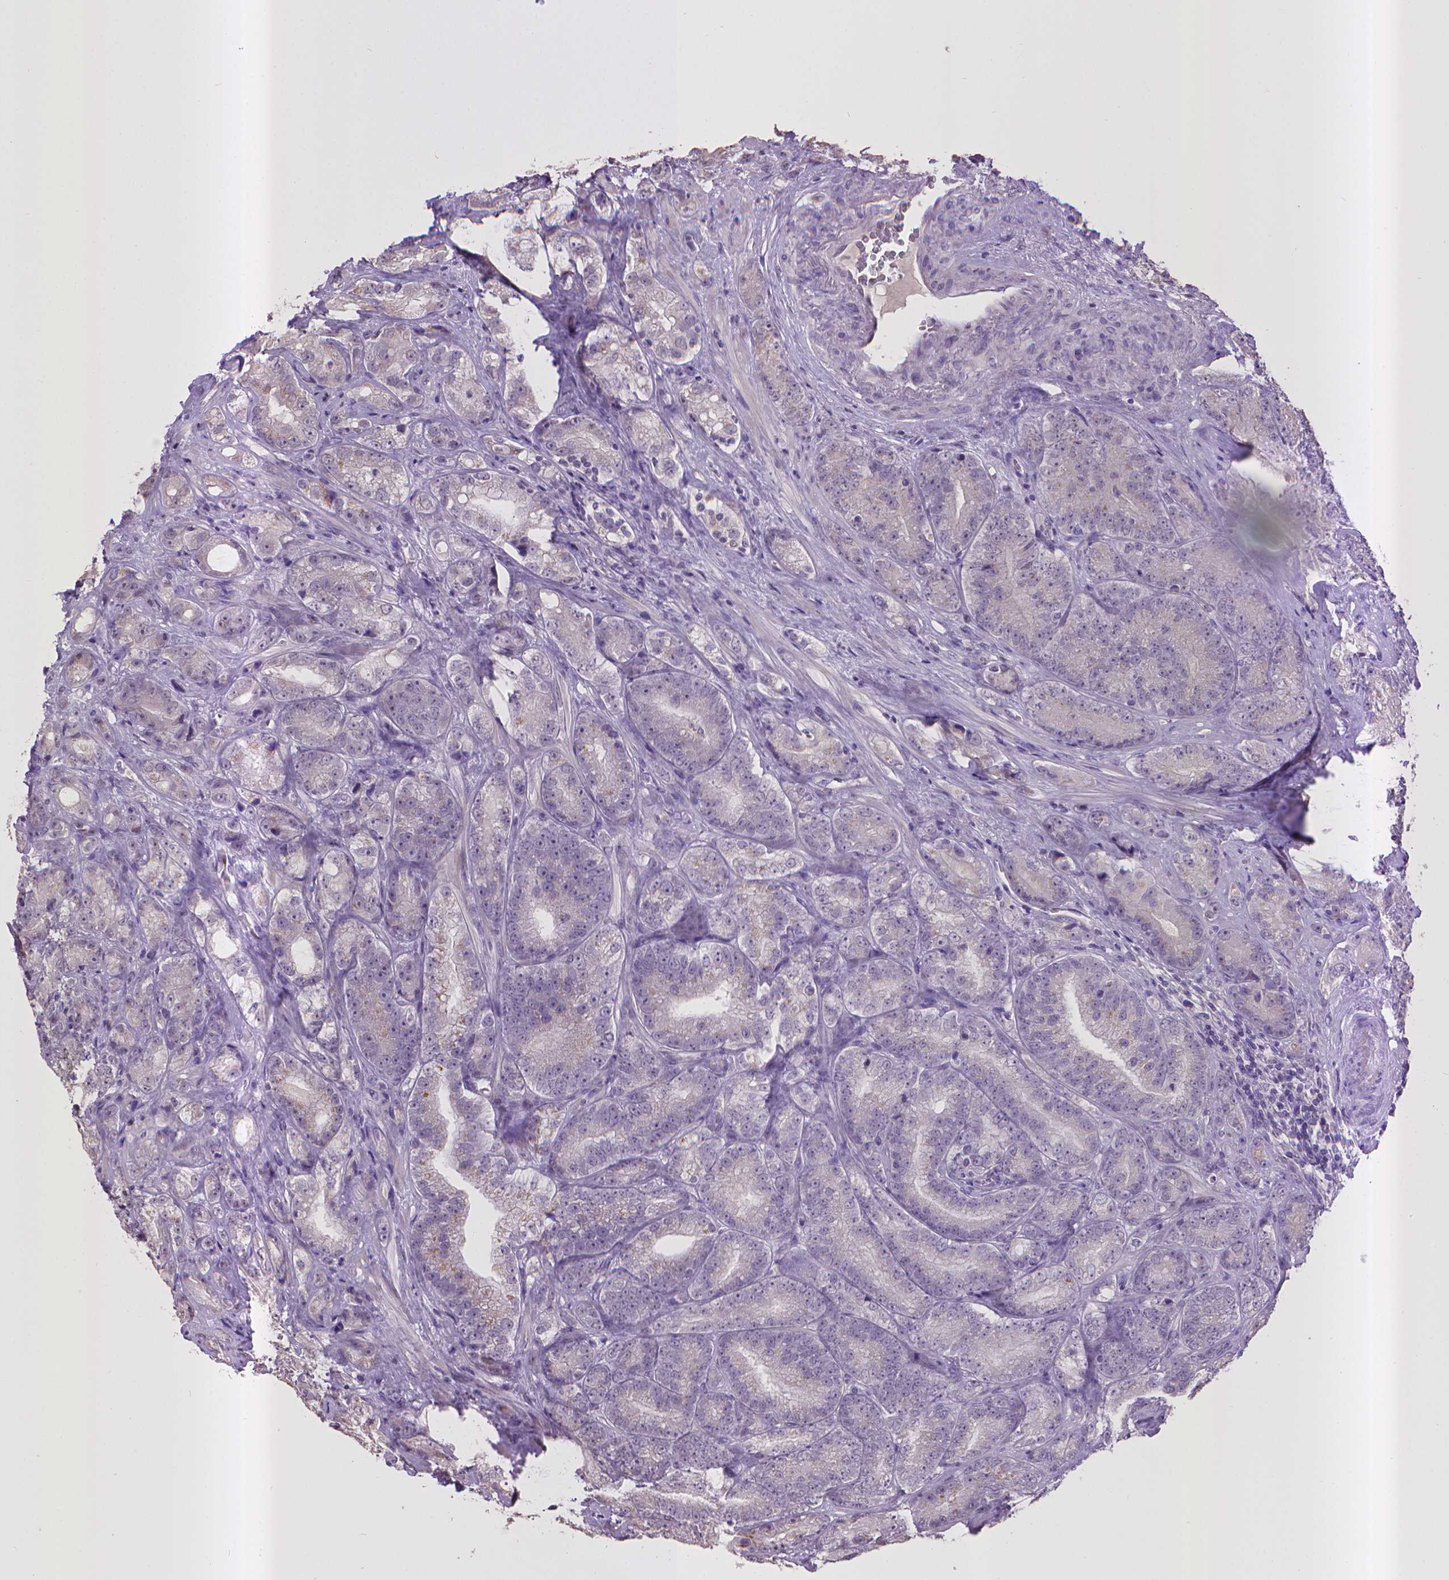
{"staining": {"intensity": "weak", "quantity": "<25%", "location": "cytoplasmic/membranous"}, "tissue": "prostate cancer", "cell_type": "Tumor cells", "image_type": "cancer", "snomed": [{"axis": "morphology", "description": "Adenocarcinoma, NOS"}, {"axis": "topography", "description": "Prostate"}], "caption": "Tumor cells are negative for protein expression in human adenocarcinoma (prostate).", "gene": "CPM", "patient": {"sex": "male", "age": 63}}